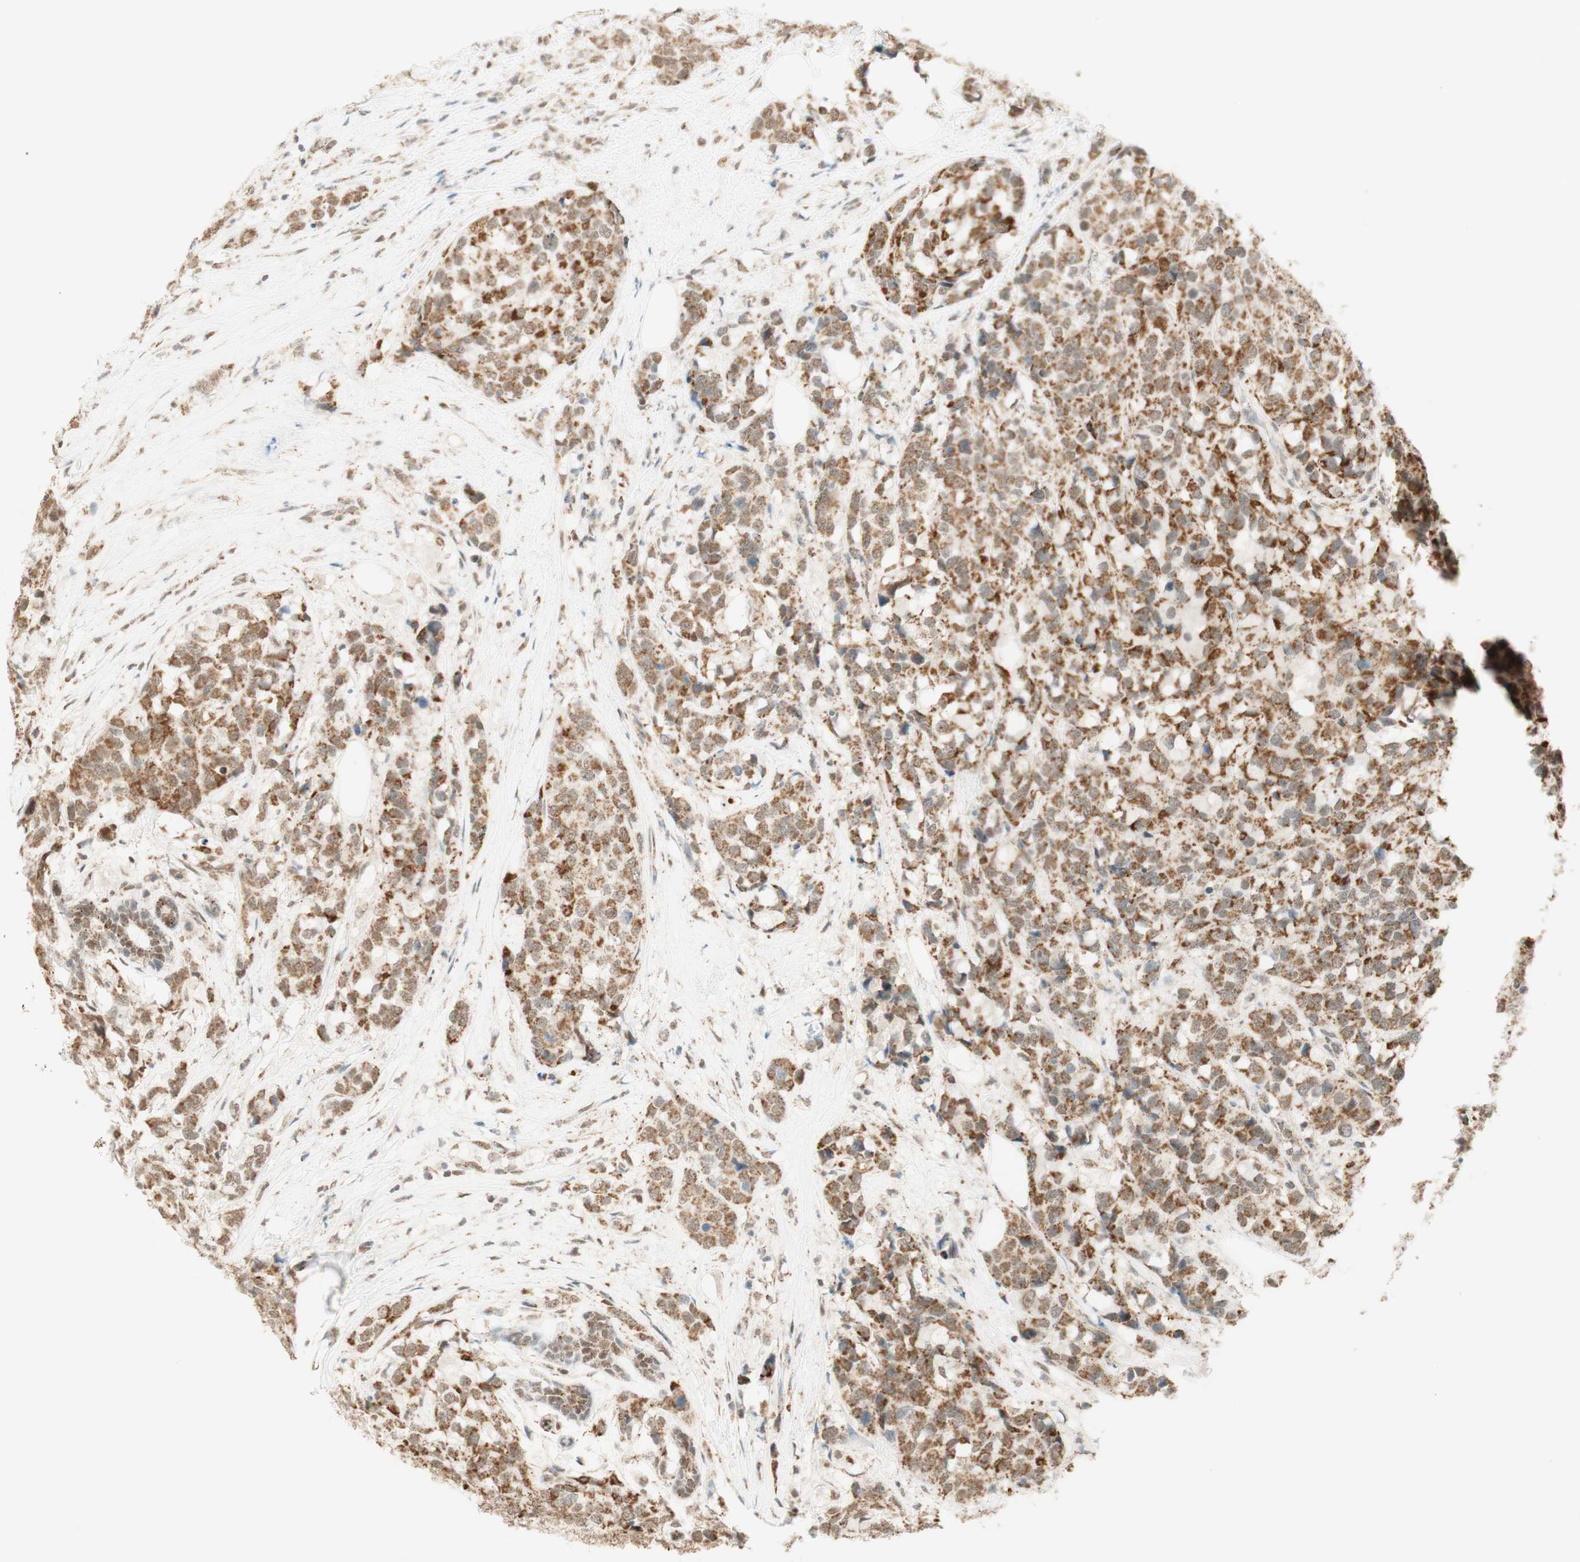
{"staining": {"intensity": "moderate", "quantity": ">75%", "location": "cytoplasmic/membranous,nuclear"}, "tissue": "breast cancer", "cell_type": "Tumor cells", "image_type": "cancer", "snomed": [{"axis": "morphology", "description": "Lobular carcinoma"}, {"axis": "topography", "description": "Breast"}], "caption": "This micrograph shows breast lobular carcinoma stained with immunohistochemistry (IHC) to label a protein in brown. The cytoplasmic/membranous and nuclear of tumor cells show moderate positivity for the protein. Nuclei are counter-stained blue.", "gene": "ZNF782", "patient": {"sex": "female", "age": 59}}